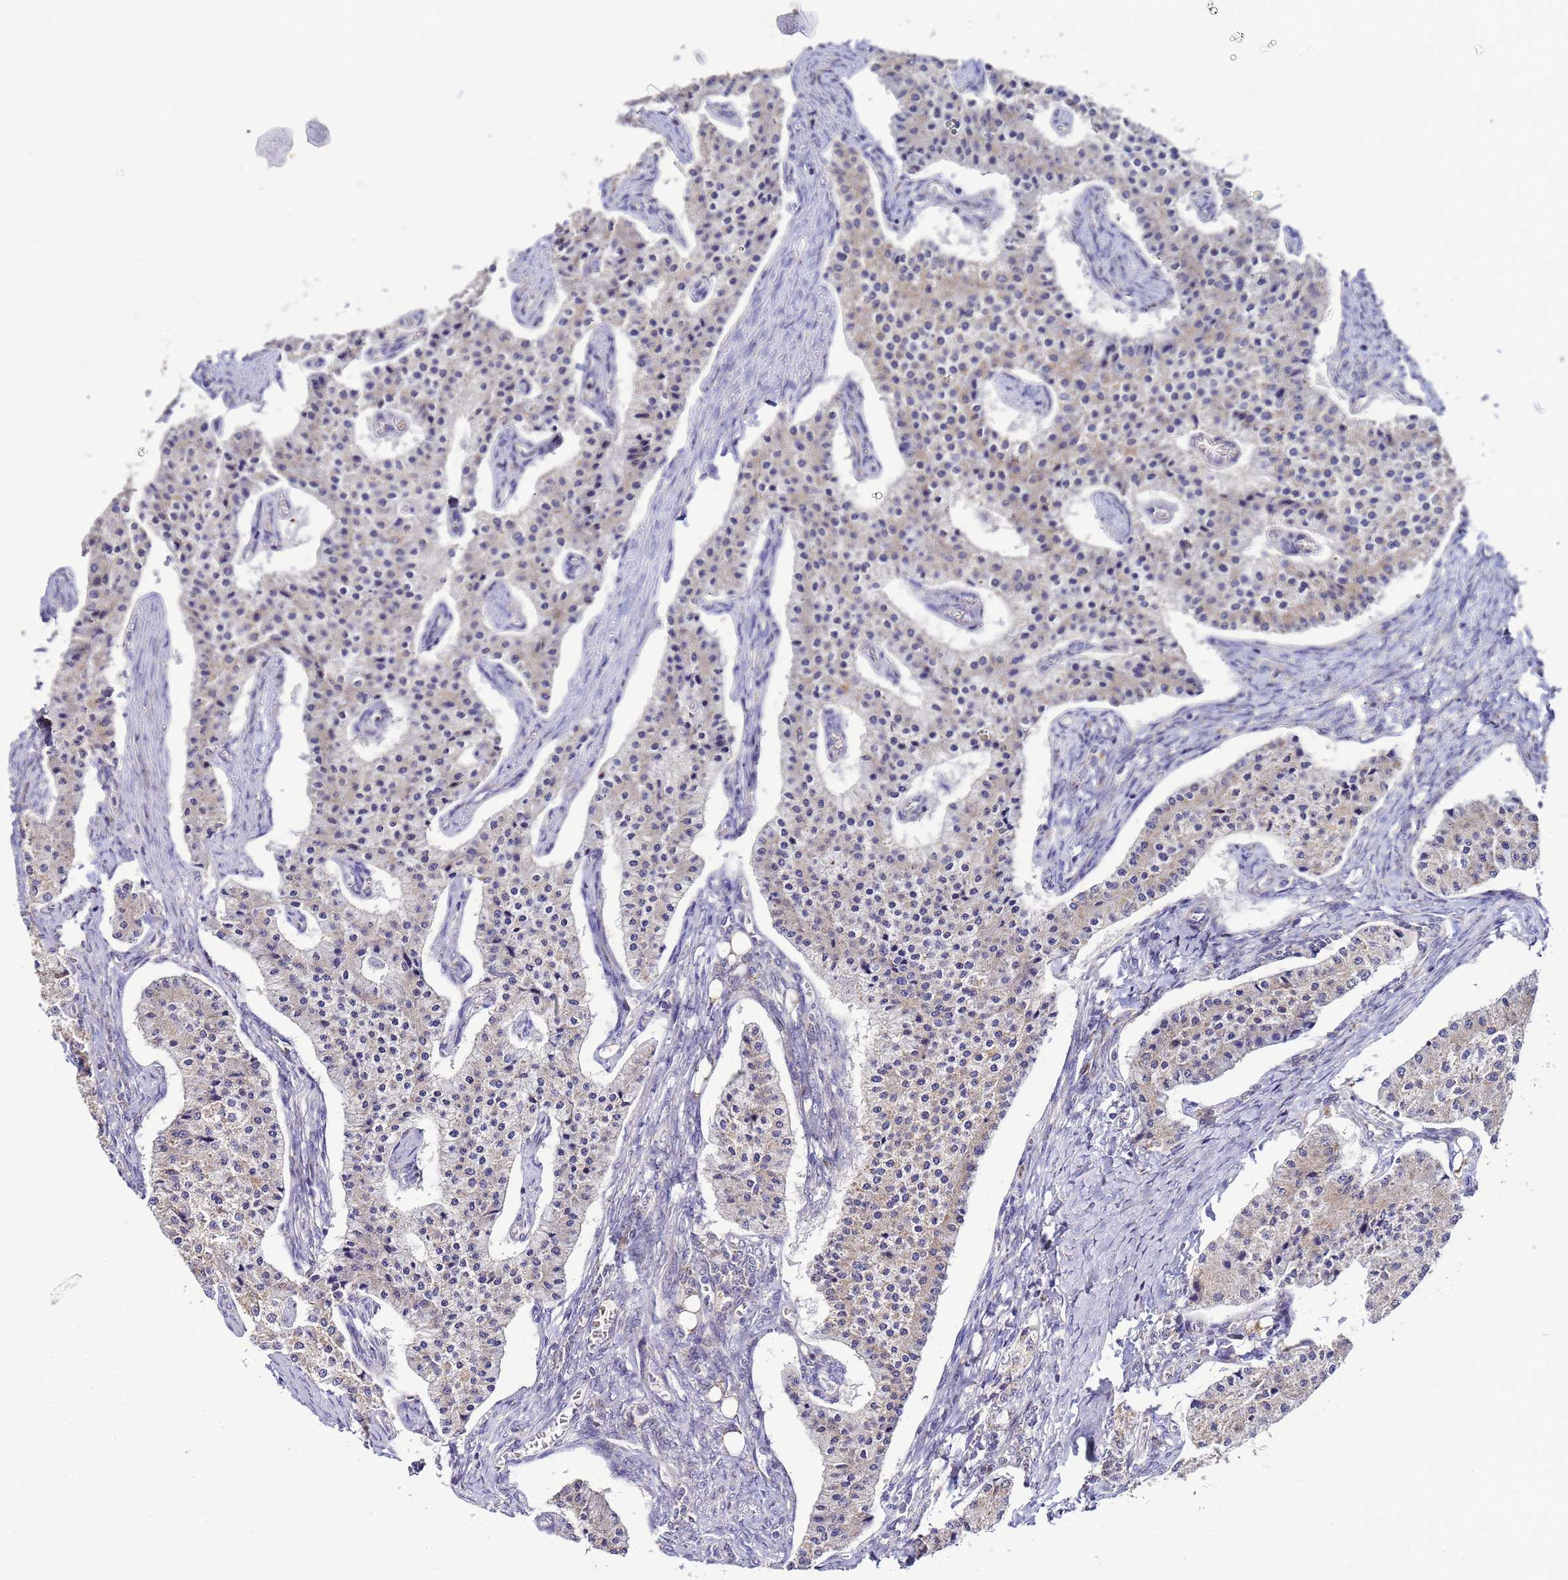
{"staining": {"intensity": "weak", "quantity": "25%-75%", "location": "cytoplasmic/membranous"}, "tissue": "carcinoid", "cell_type": "Tumor cells", "image_type": "cancer", "snomed": [{"axis": "morphology", "description": "Carcinoid, malignant, NOS"}, {"axis": "topography", "description": "Colon"}], "caption": "Protein staining by immunohistochemistry reveals weak cytoplasmic/membranous expression in about 25%-75% of tumor cells in malignant carcinoid. (DAB (3,3'-diaminobenzidine) = brown stain, brightfield microscopy at high magnification).", "gene": "FAHD2A", "patient": {"sex": "female", "age": 52}}